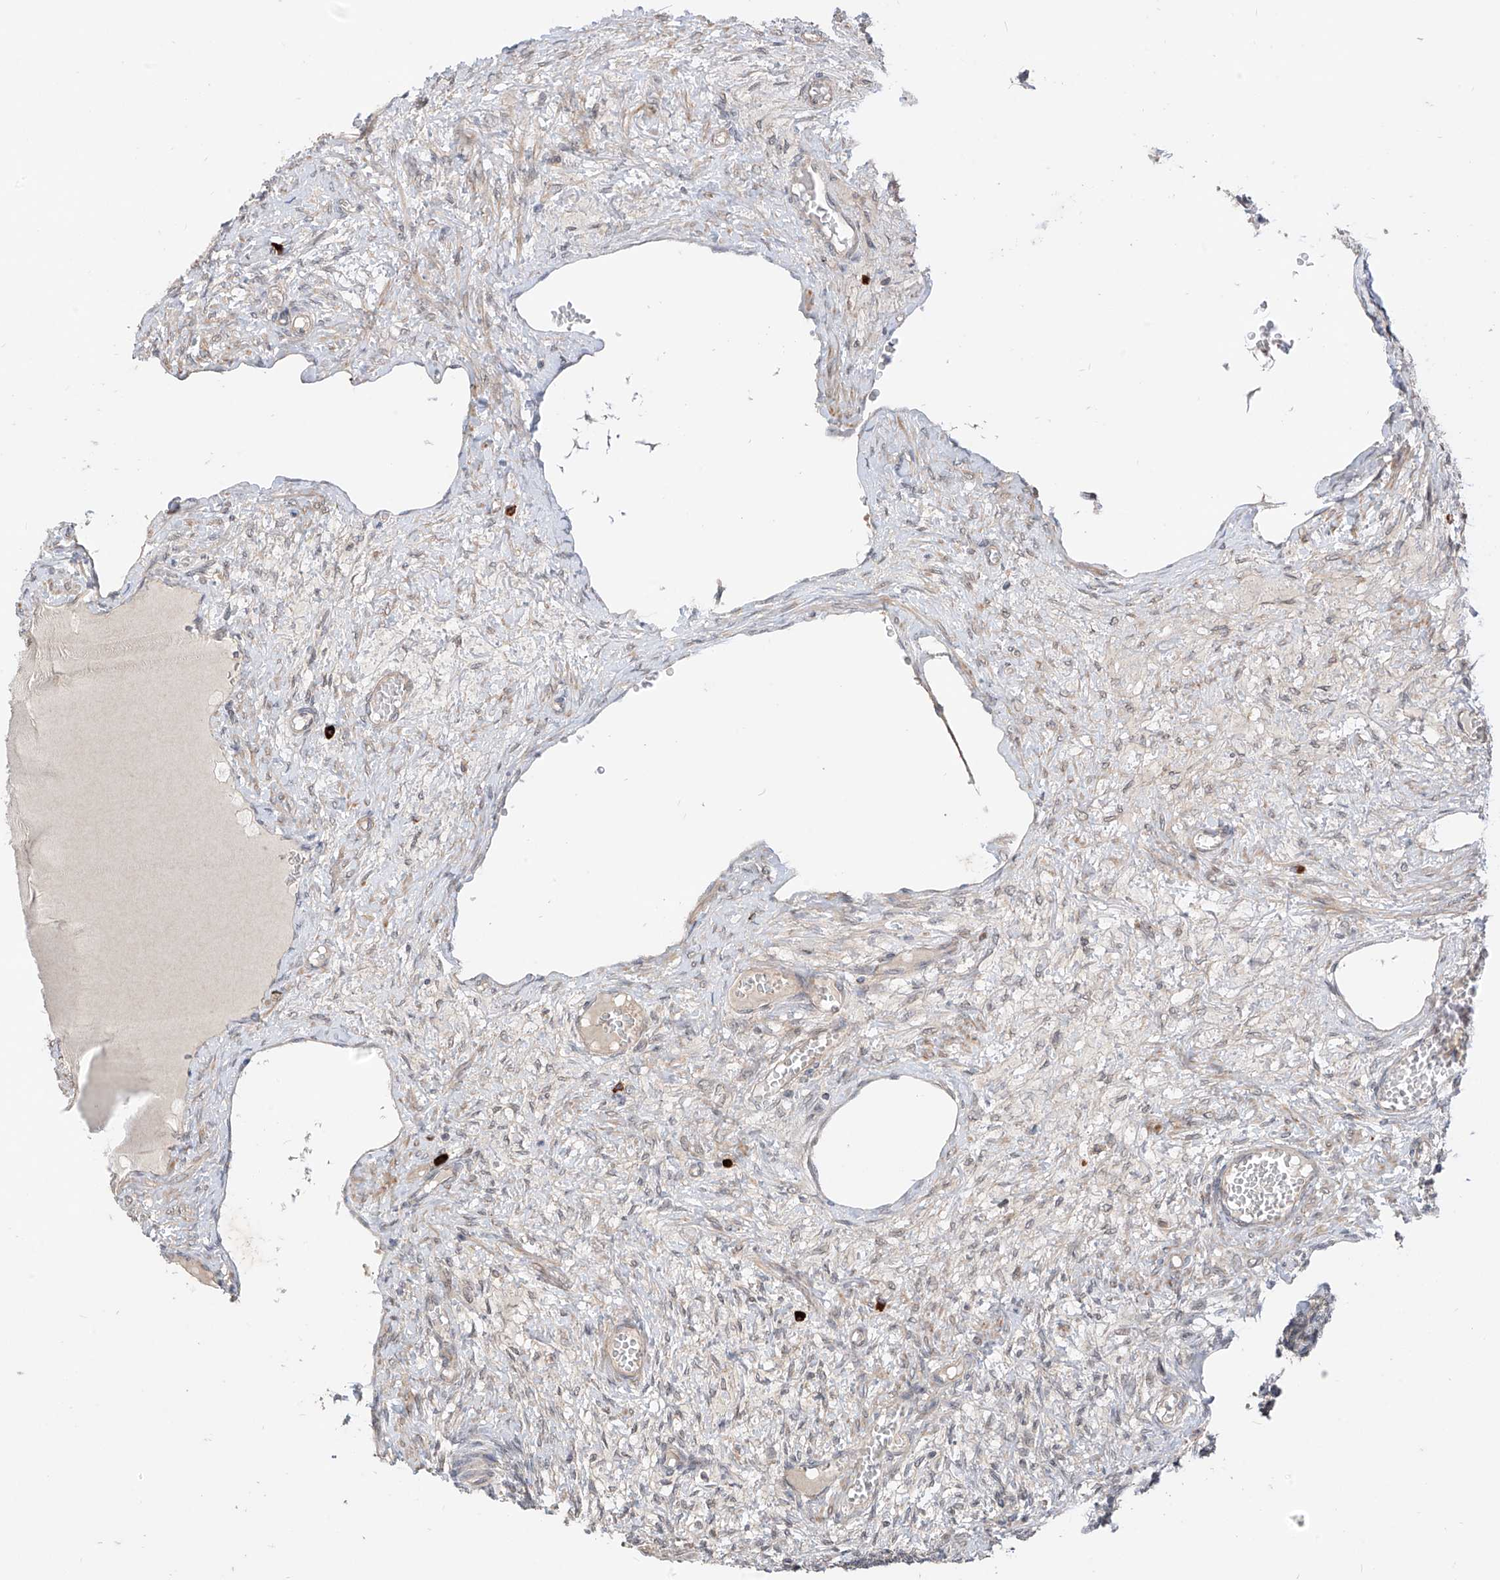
{"staining": {"intensity": "weak", "quantity": "<25%", "location": "cytoplasmic/membranous"}, "tissue": "ovary", "cell_type": "Ovarian stroma cells", "image_type": "normal", "snomed": [{"axis": "morphology", "description": "Normal tissue, NOS"}, {"axis": "topography", "description": "Ovary"}], "caption": "Ovarian stroma cells show no significant protein expression in benign ovary.", "gene": "MTUS2", "patient": {"sex": "female", "age": 27}}